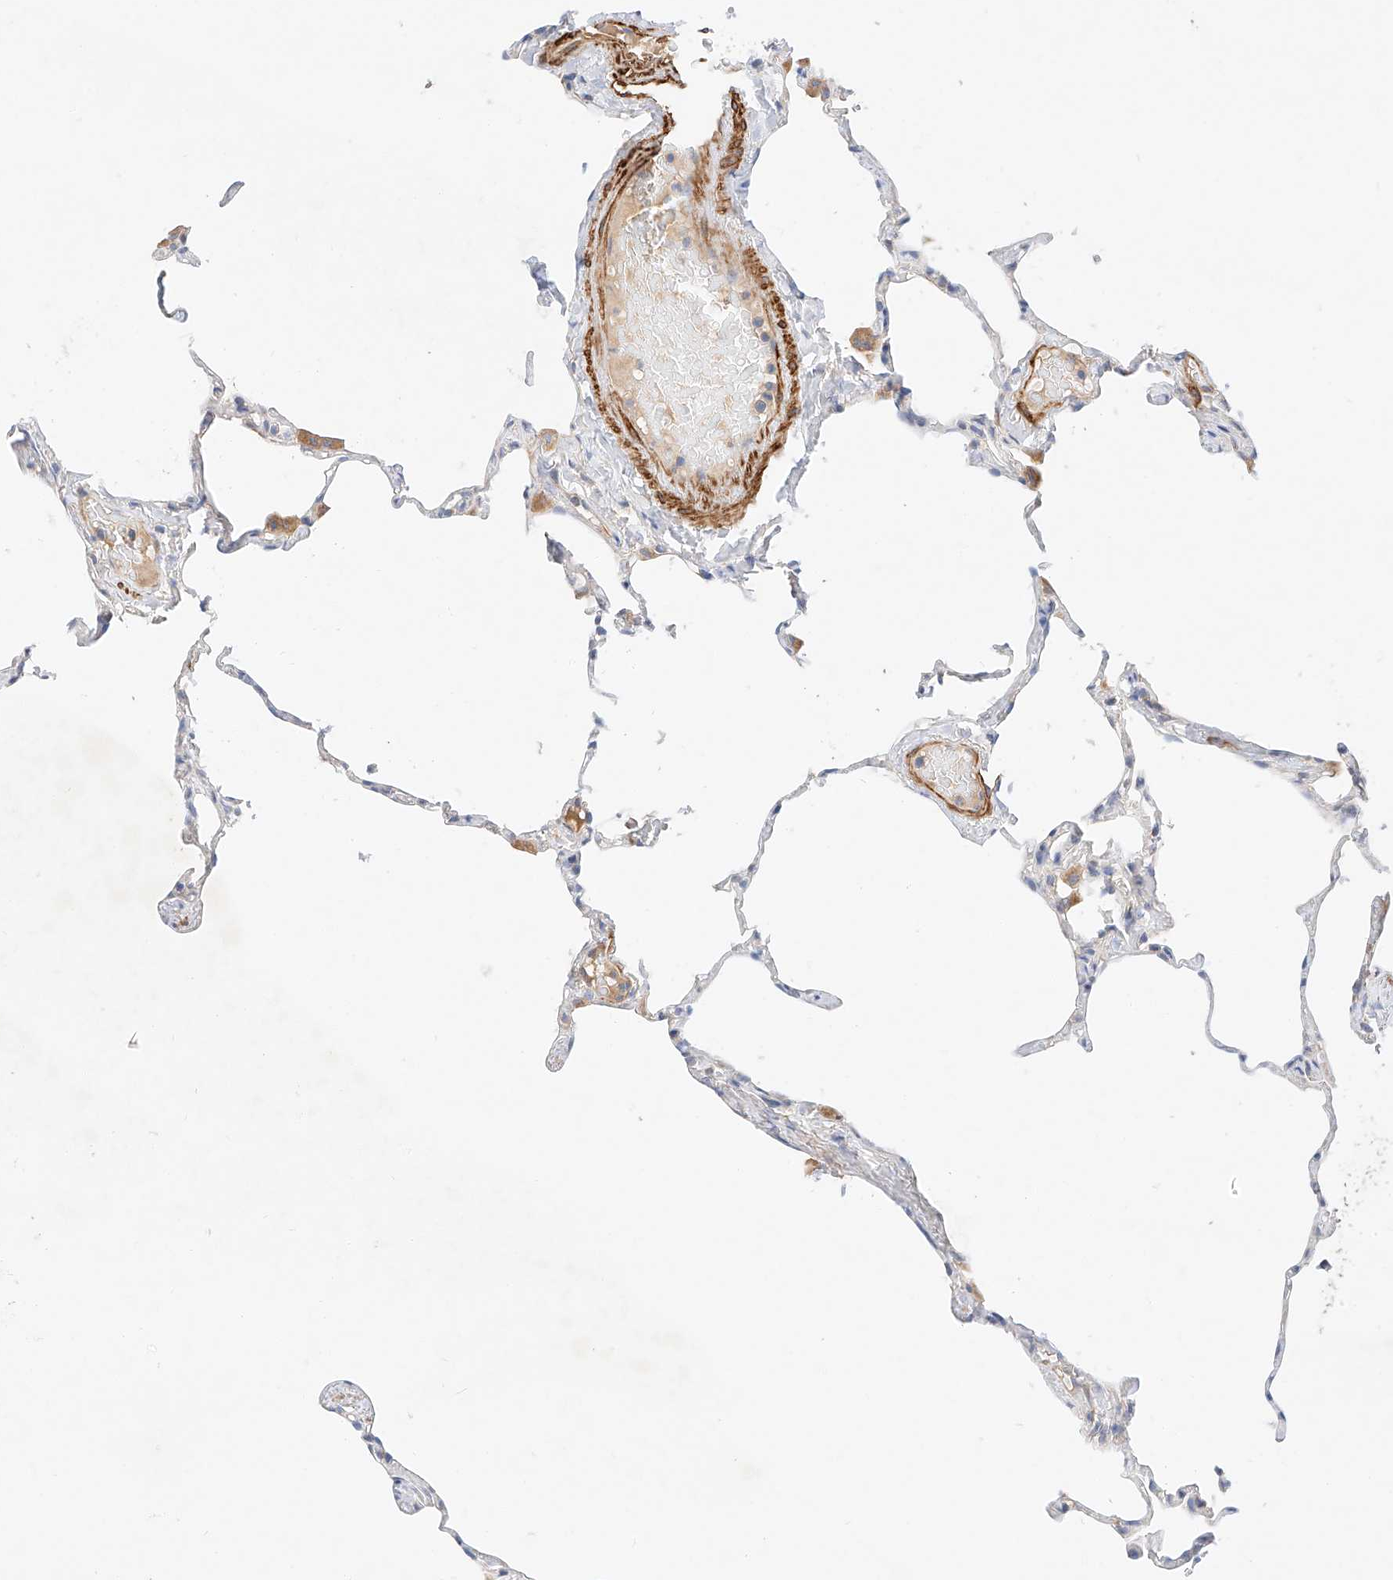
{"staining": {"intensity": "negative", "quantity": "none", "location": "none"}, "tissue": "lung", "cell_type": "Alveolar cells", "image_type": "normal", "snomed": [{"axis": "morphology", "description": "Normal tissue, NOS"}, {"axis": "topography", "description": "Lung"}], "caption": "Immunohistochemical staining of benign lung reveals no significant positivity in alveolar cells. (Brightfield microscopy of DAB (3,3'-diaminobenzidine) immunohistochemistry (IHC) at high magnification).", "gene": "C6orf118", "patient": {"sex": "male", "age": 65}}